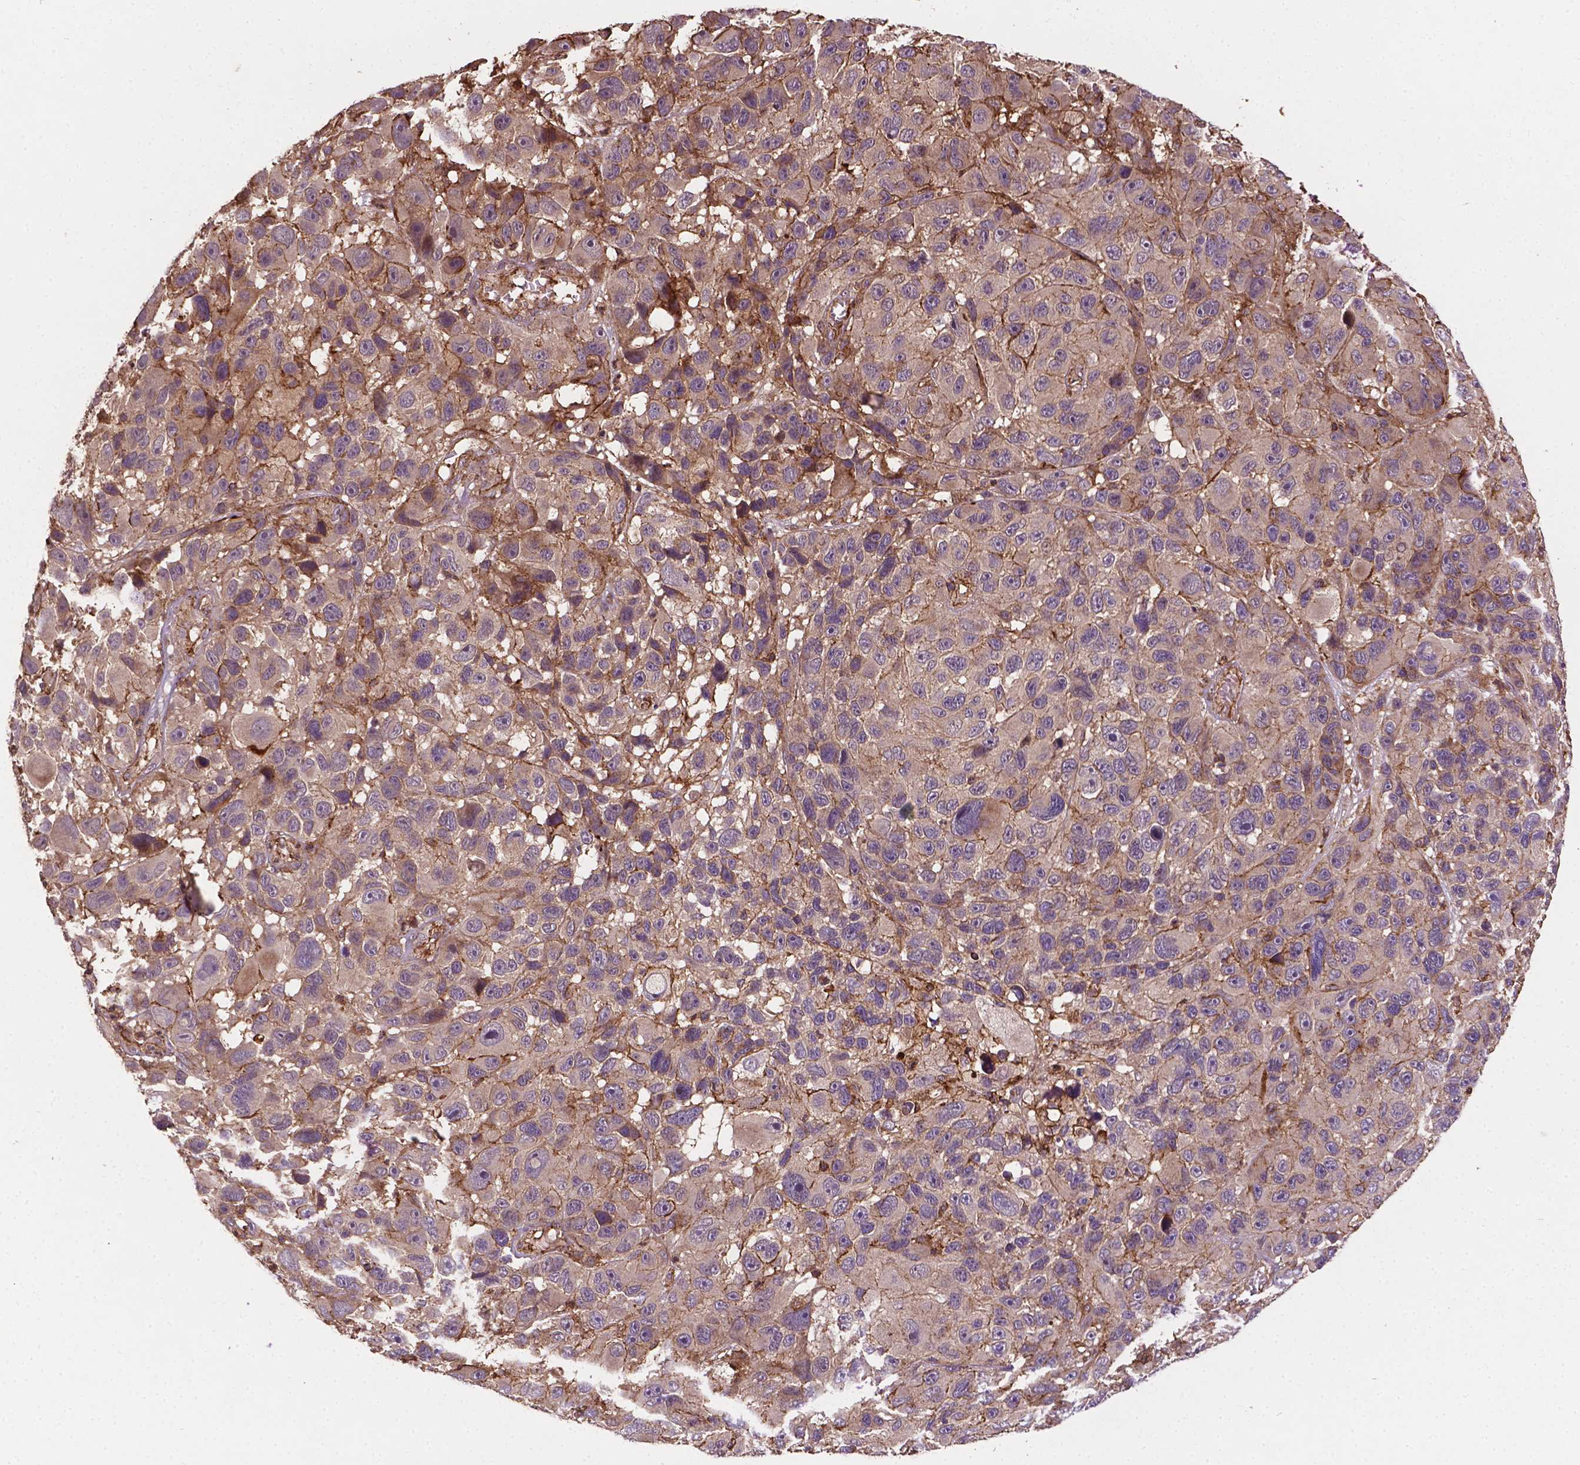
{"staining": {"intensity": "moderate", "quantity": "<25%", "location": "cytoplasmic/membranous"}, "tissue": "melanoma", "cell_type": "Tumor cells", "image_type": "cancer", "snomed": [{"axis": "morphology", "description": "Malignant melanoma, NOS"}, {"axis": "topography", "description": "Skin"}], "caption": "Malignant melanoma tissue displays moderate cytoplasmic/membranous expression in about <25% of tumor cells", "gene": "ZMYND19", "patient": {"sex": "male", "age": 53}}